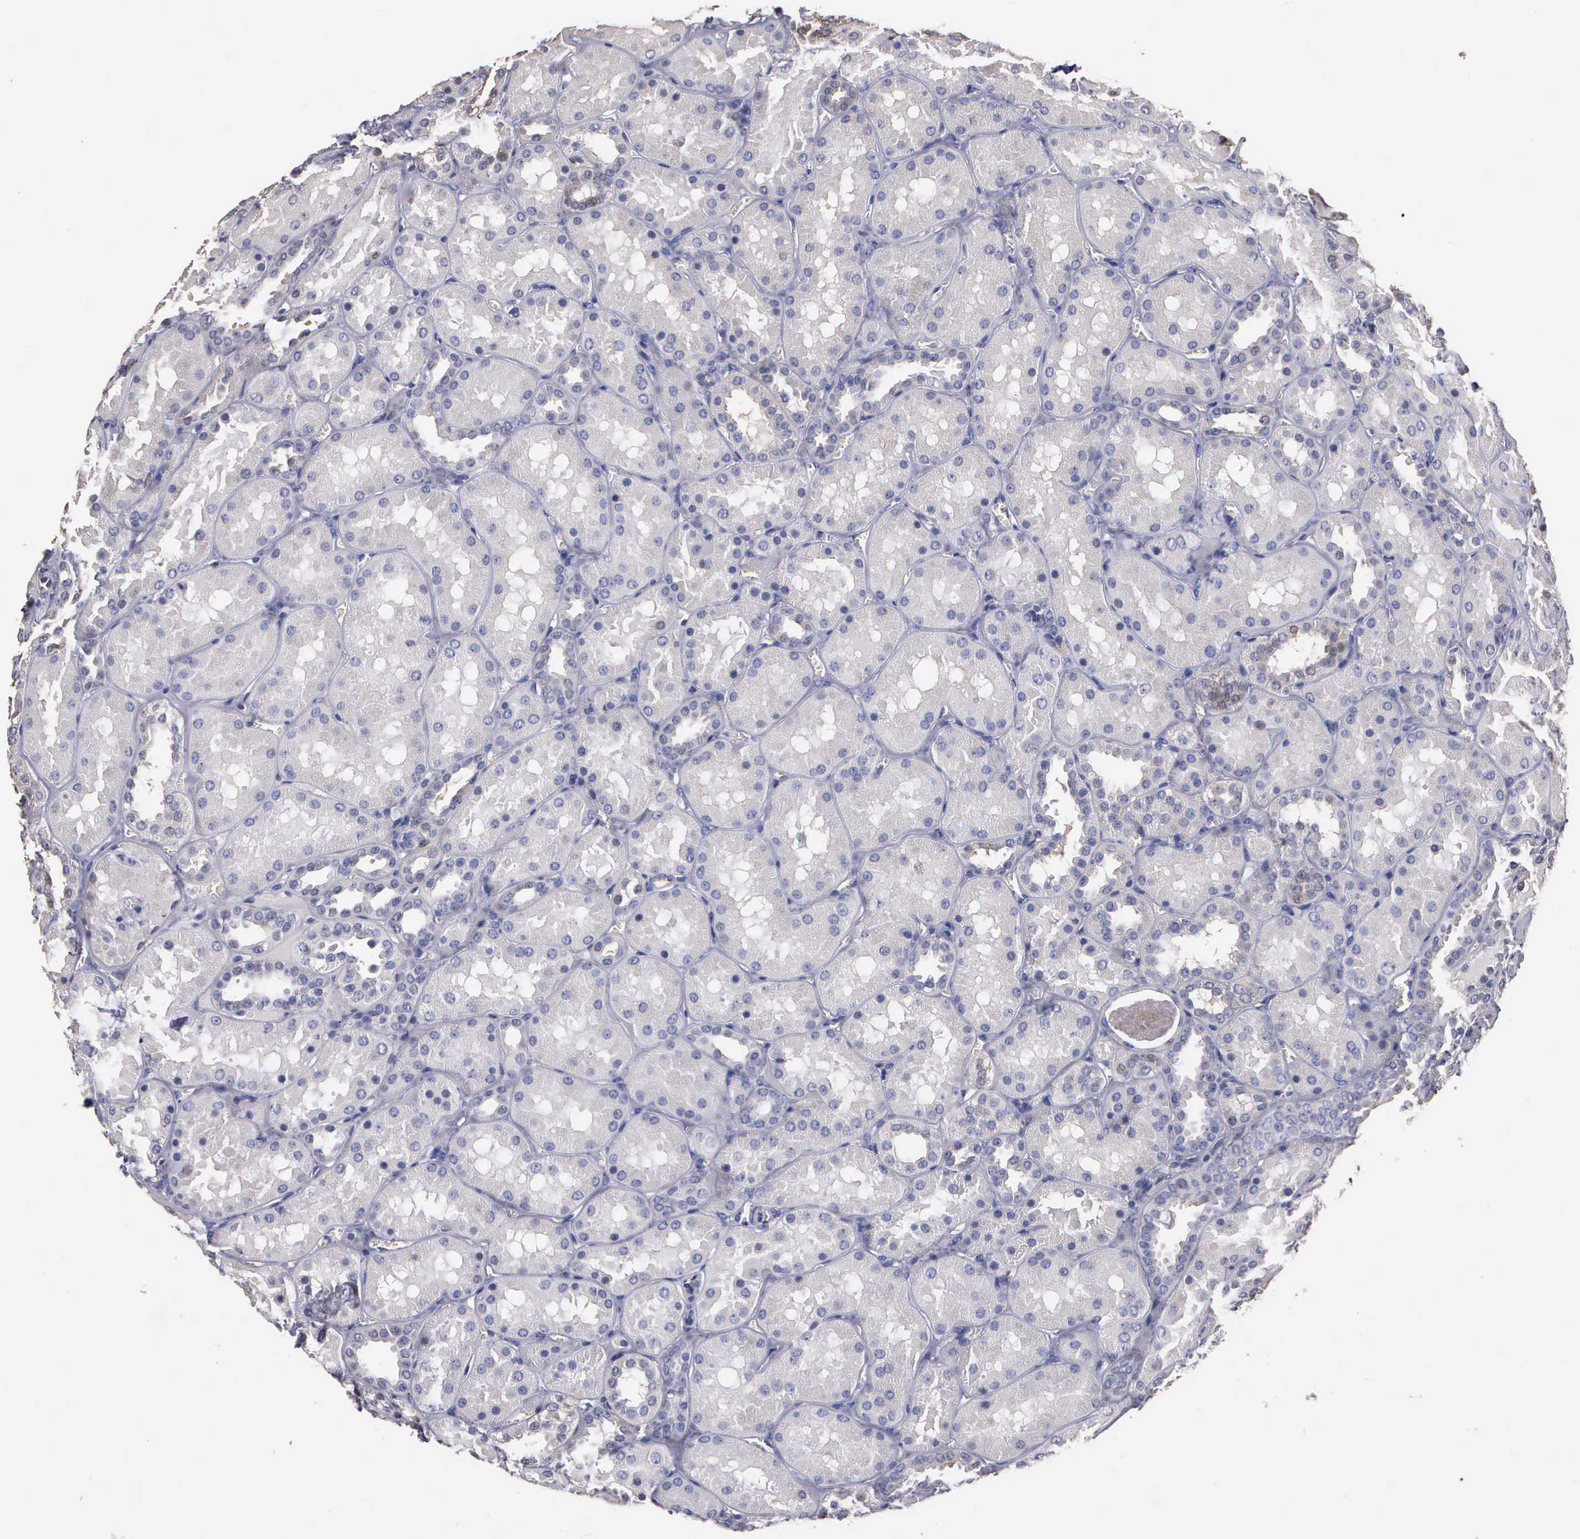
{"staining": {"intensity": "negative", "quantity": "none", "location": "none"}, "tissue": "kidney", "cell_type": "Cells in glomeruli", "image_type": "normal", "snomed": [{"axis": "morphology", "description": "Normal tissue, NOS"}, {"axis": "topography", "description": "Kidney"}], "caption": "Photomicrograph shows no protein positivity in cells in glomeruli of unremarkable kidney.", "gene": "ENO3", "patient": {"sex": "female", "age": 52}}